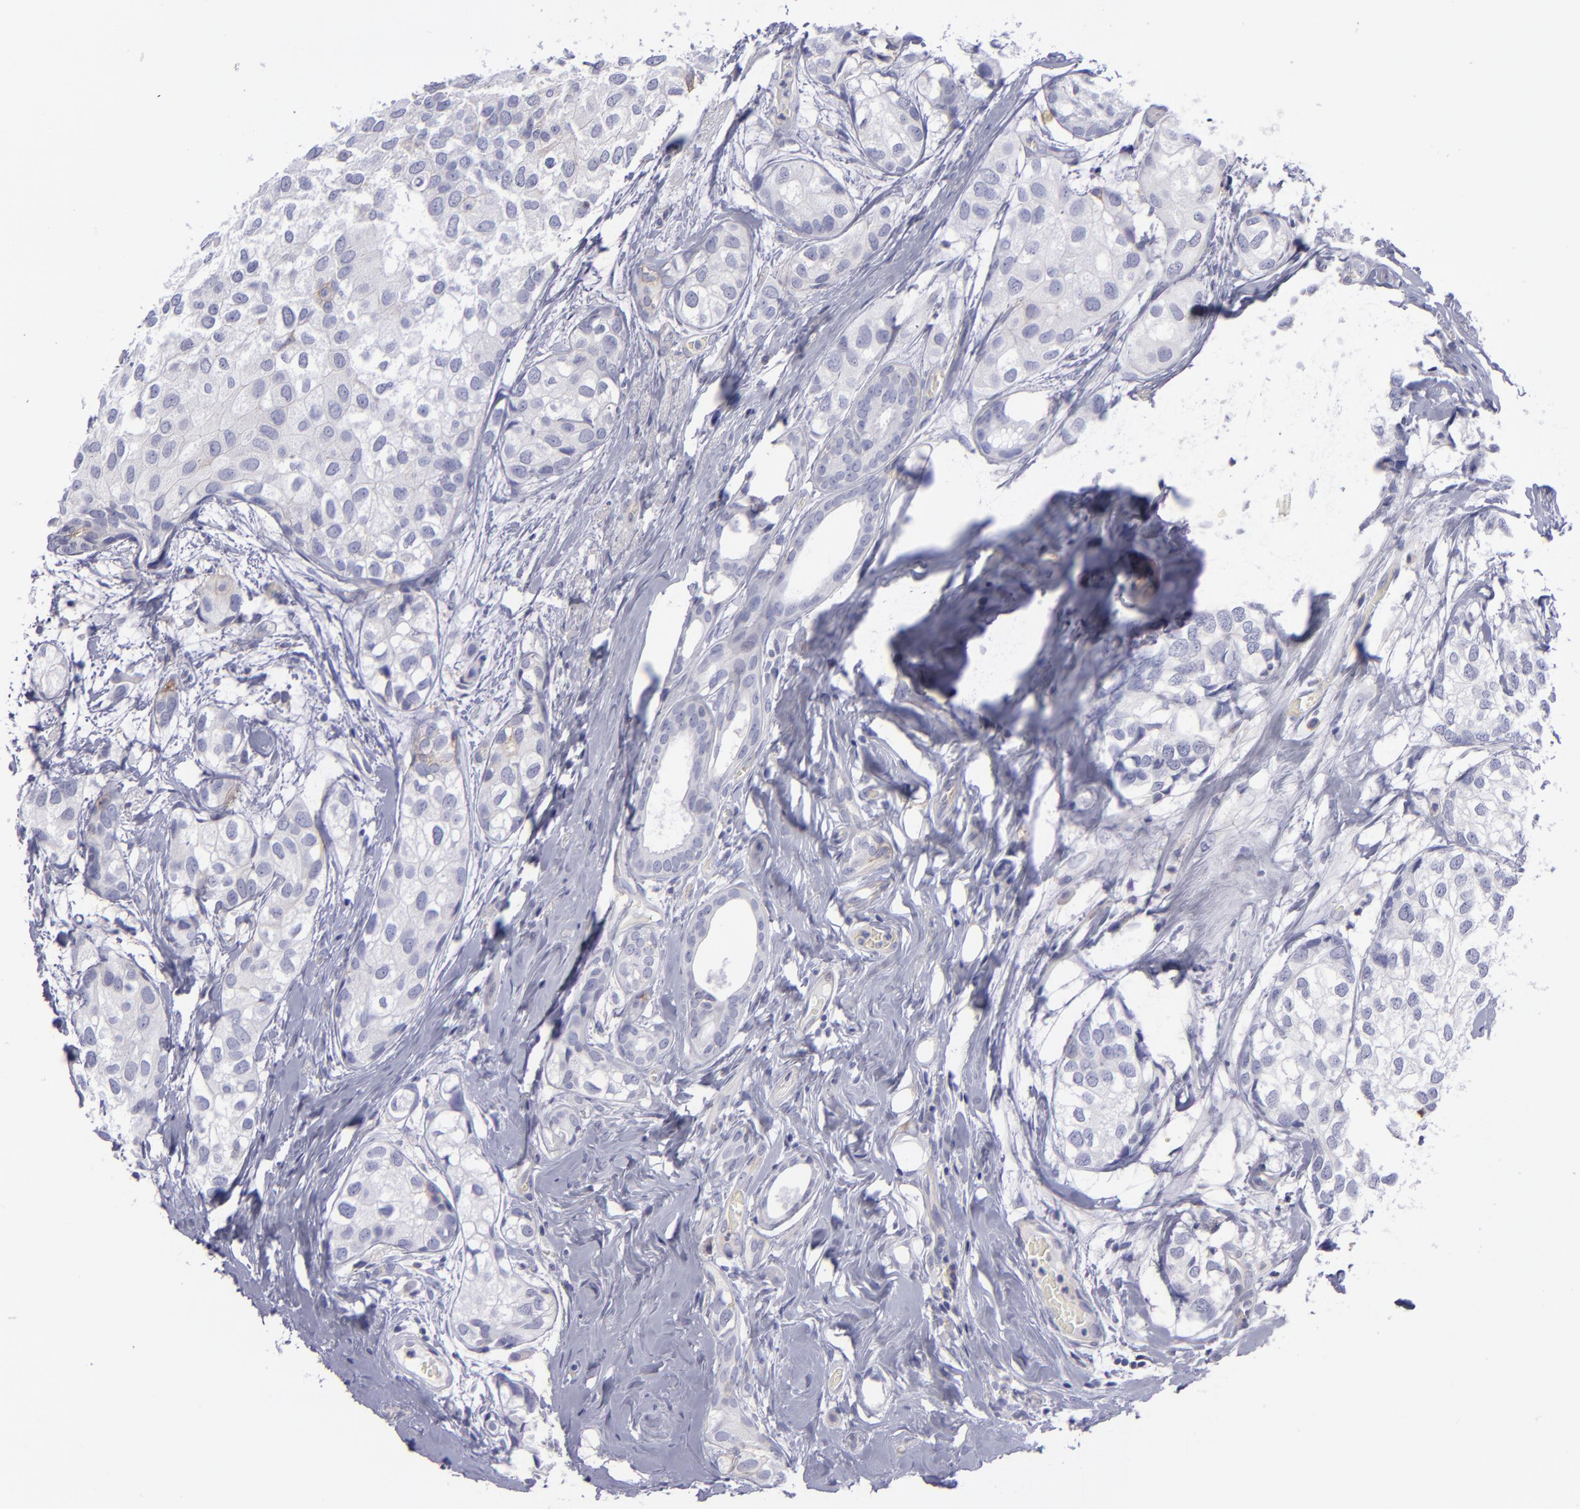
{"staining": {"intensity": "negative", "quantity": "none", "location": "none"}, "tissue": "breast cancer", "cell_type": "Tumor cells", "image_type": "cancer", "snomed": [{"axis": "morphology", "description": "Duct carcinoma"}, {"axis": "topography", "description": "Breast"}], "caption": "Human breast cancer stained for a protein using immunohistochemistry displays no staining in tumor cells.", "gene": "BSG", "patient": {"sex": "female", "age": 68}}